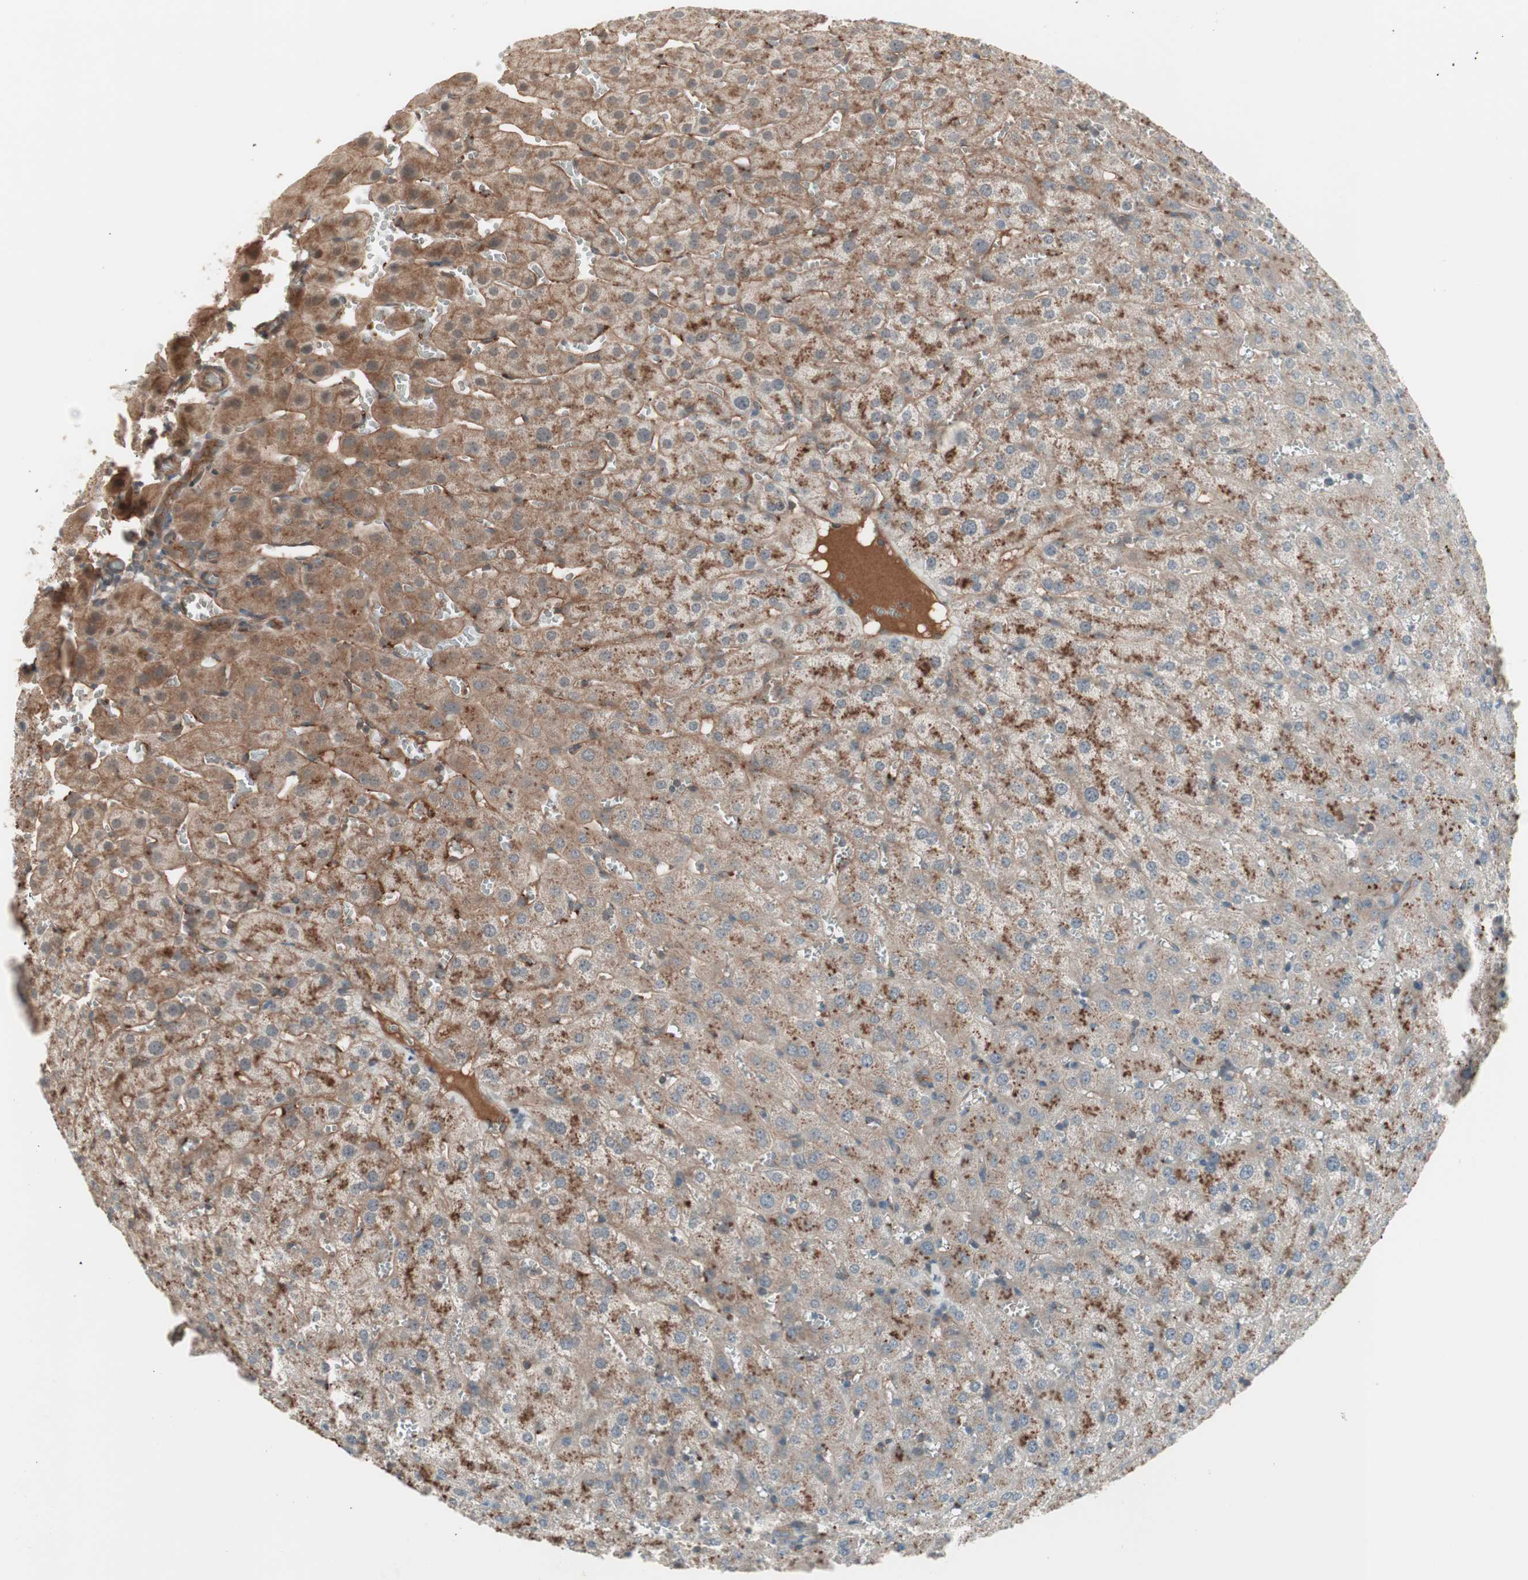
{"staining": {"intensity": "moderate", "quantity": "25%-75%", "location": "cytoplasmic/membranous"}, "tissue": "liver", "cell_type": "Cholangiocytes", "image_type": "normal", "snomed": [{"axis": "morphology", "description": "Normal tissue, NOS"}, {"axis": "morphology", "description": "Fibrosis, NOS"}, {"axis": "topography", "description": "Liver"}], "caption": "Cholangiocytes display medium levels of moderate cytoplasmic/membranous staining in approximately 25%-75% of cells in normal liver.", "gene": "TFPI", "patient": {"sex": "female", "age": 29}}